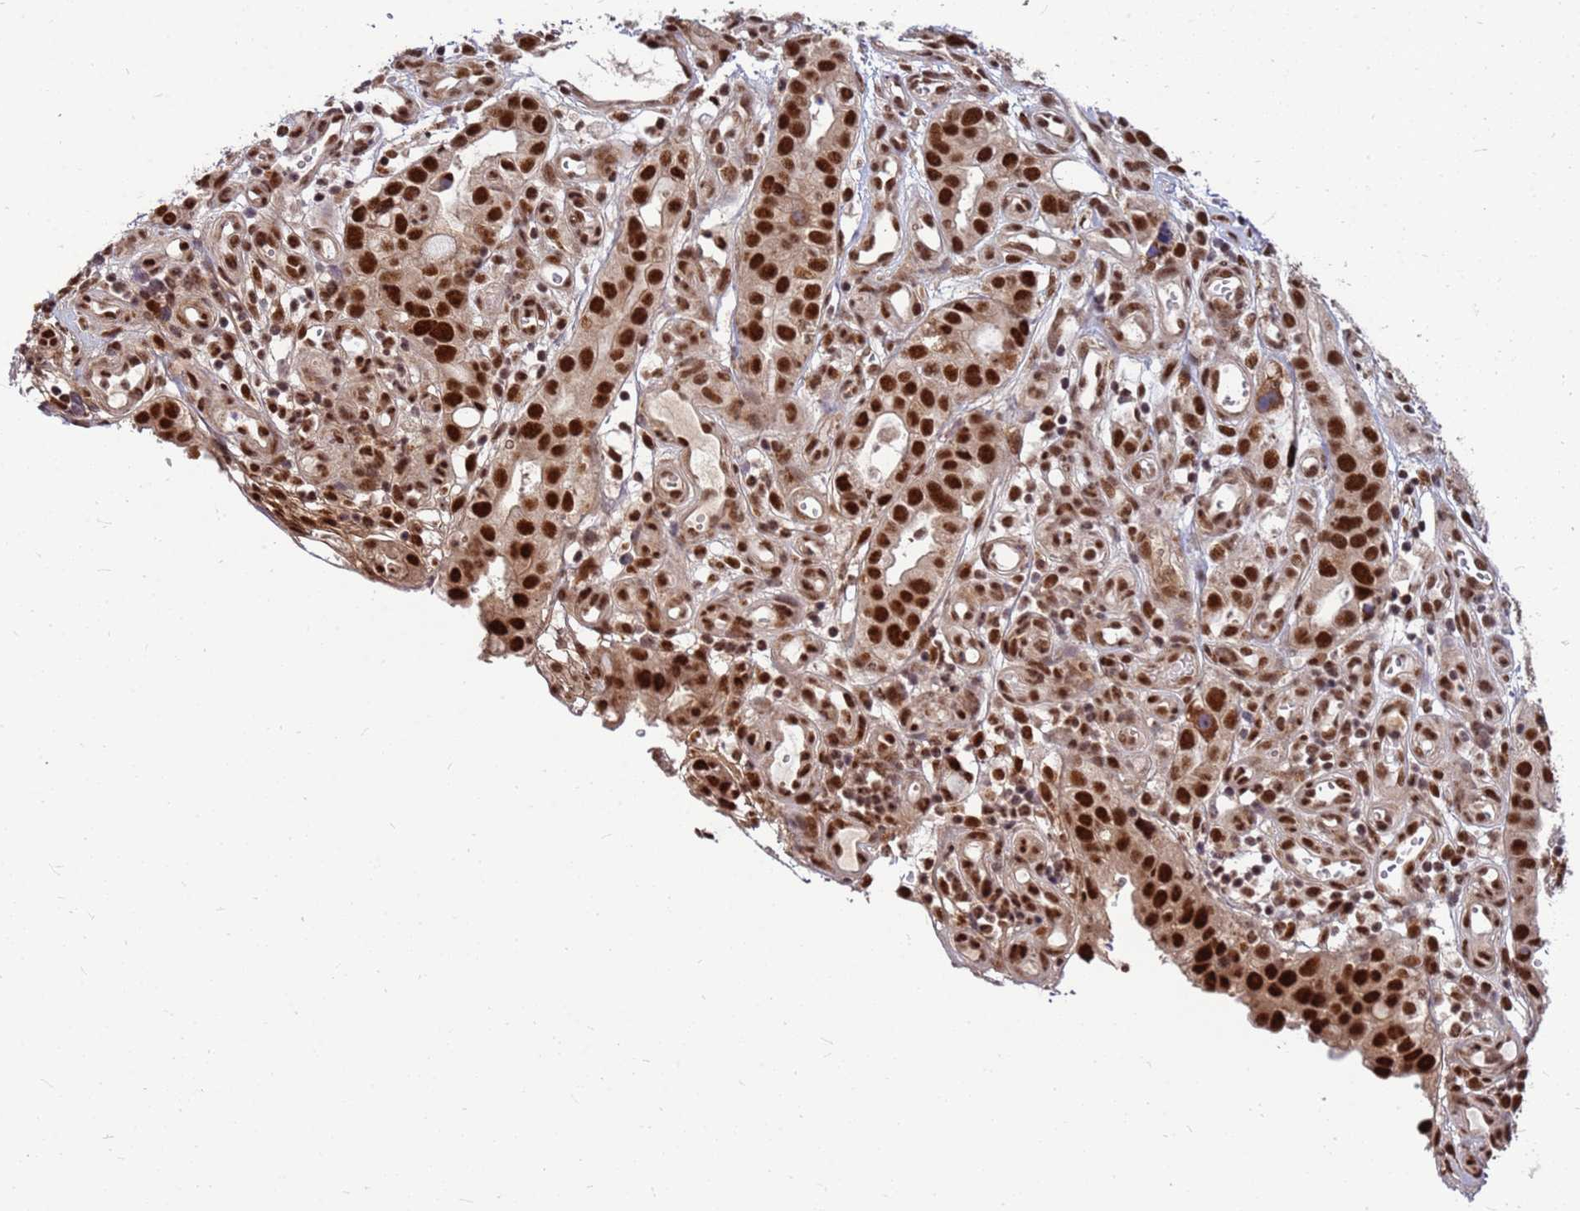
{"staining": {"intensity": "strong", "quantity": ">75%", "location": "nuclear"}, "tissue": "stomach cancer", "cell_type": "Tumor cells", "image_type": "cancer", "snomed": [{"axis": "morphology", "description": "Adenocarcinoma, NOS"}, {"axis": "topography", "description": "Stomach"}], "caption": "A micrograph showing strong nuclear positivity in approximately >75% of tumor cells in stomach cancer, as visualized by brown immunohistochemical staining.", "gene": "NCBP2", "patient": {"sex": "male", "age": 55}}